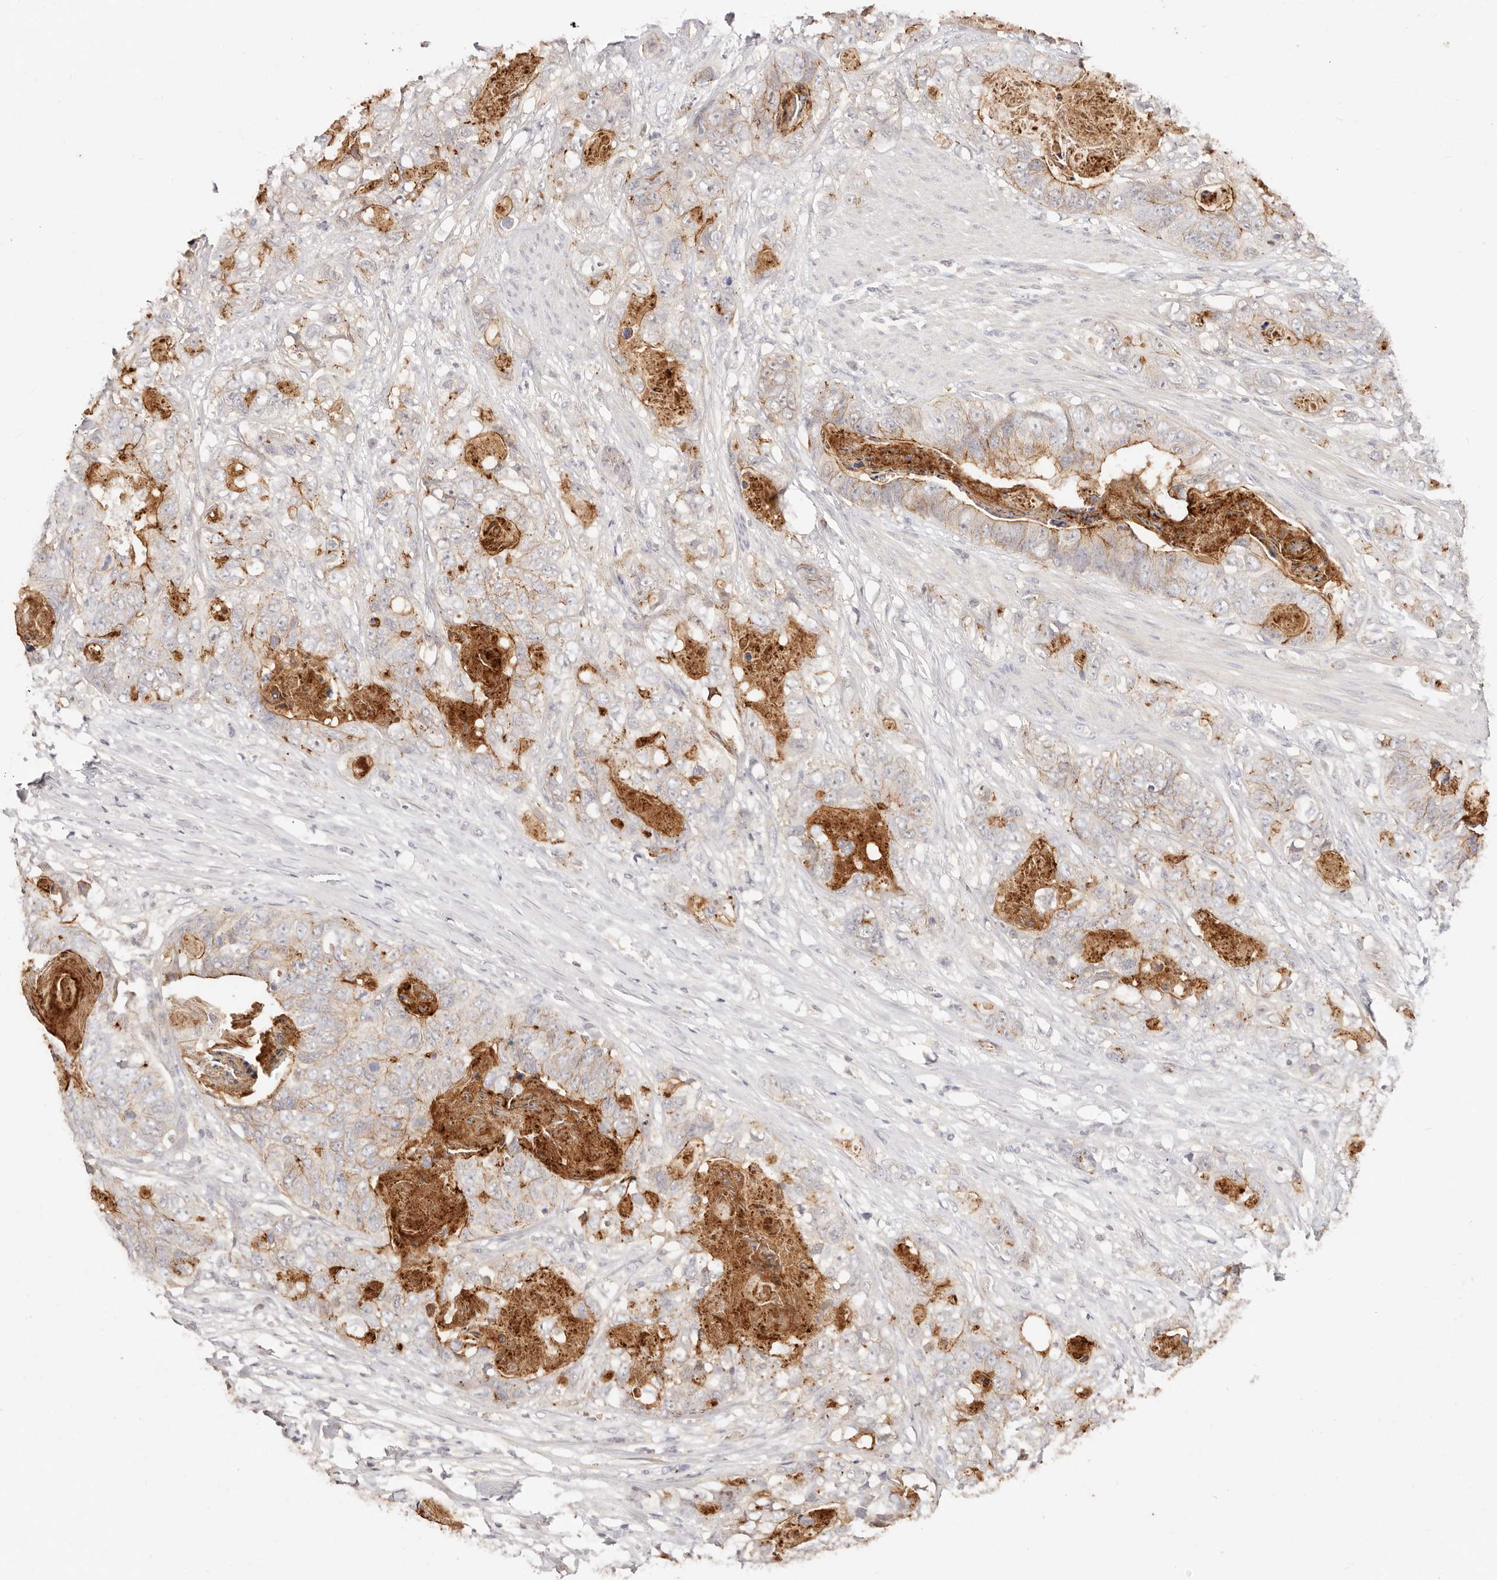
{"staining": {"intensity": "moderate", "quantity": "<25%", "location": "cytoplasmic/membranous"}, "tissue": "stomach cancer", "cell_type": "Tumor cells", "image_type": "cancer", "snomed": [{"axis": "morphology", "description": "Normal tissue, NOS"}, {"axis": "morphology", "description": "Adenocarcinoma, NOS"}, {"axis": "topography", "description": "Stomach"}], "caption": "A brown stain labels moderate cytoplasmic/membranous expression of a protein in stomach cancer tumor cells. (DAB (3,3'-diaminobenzidine) IHC with brightfield microscopy, high magnification).", "gene": "CXADR", "patient": {"sex": "female", "age": 89}}